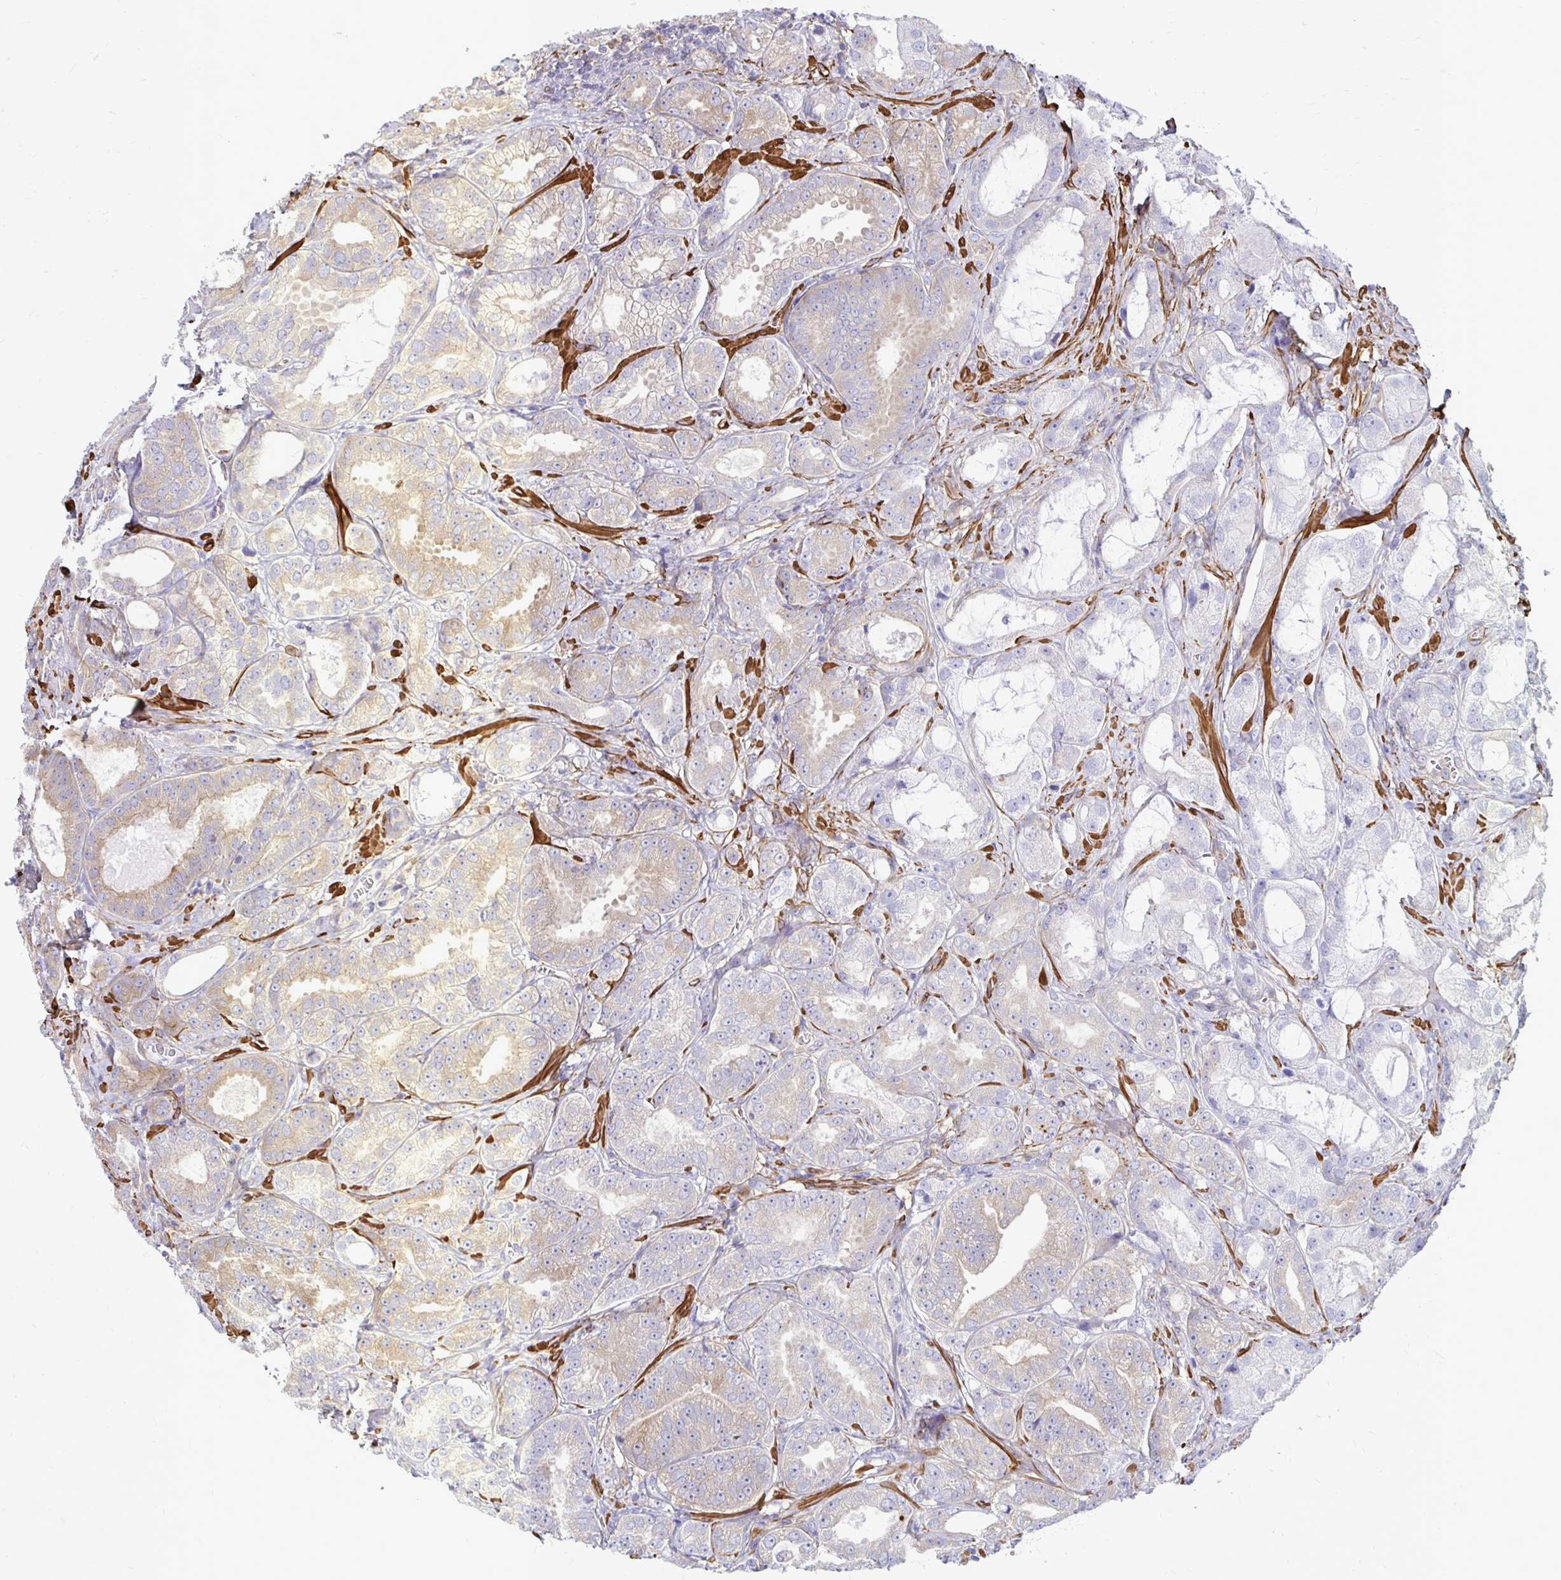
{"staining": {"intensity": "weak", "quantity": ">75%", "location": "cytoplasmic/membranous"}, "tissue": "prostate cancer", "cell_type": "Tumor cells", "image_type": "cancer", "snomed": [{"axis": "morphology", "description": "Adenocarcinoma, High grade"}, {"axis": "topography", "description": "Prostate"}], "caption": "Immunohistochemical staining of prostate high-grade adenocarcinoma shows low levels of weak cytoplasmic/membranous protein staining in about >75% of tumor cells. The staining was performed using DAB, with brown indicating positive protein expression. Nuclei are stained blue with hematoxylin.", "gene": "CTPS1", "patient": {"sex": "male", "age": 64}}